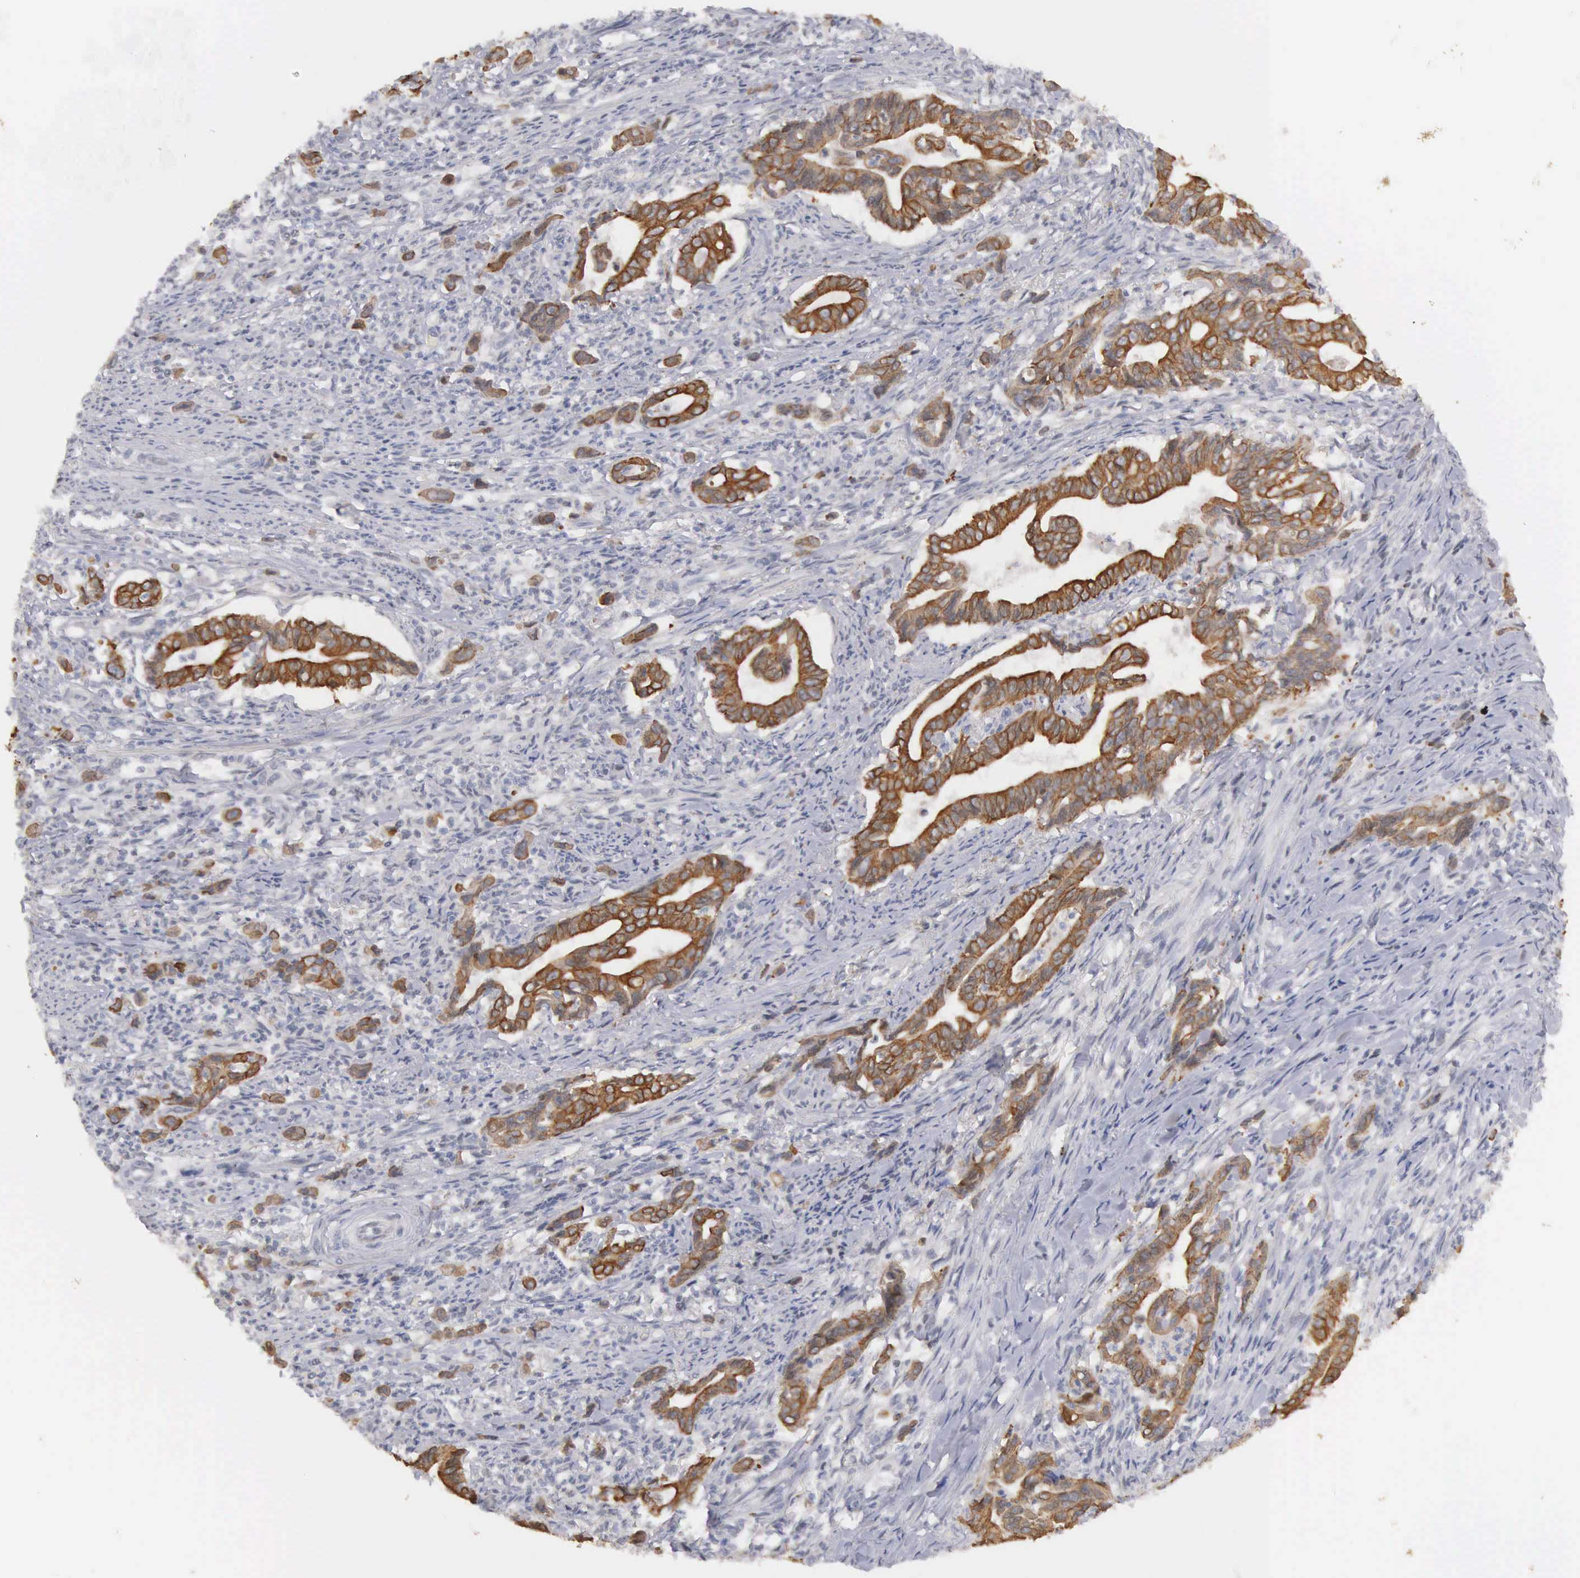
{"staining": {"intensity": "strong", "quantity": ">75%", "location": "cytoplasmic/membranous"}, "tissue": "stomach cancer", "cell_type": "Tumor cells", "image_type": "cancer", "snomed": [{"axis": "morphology", "description": "Adenocarcinoma, NOS"}, {"axis": "topography", "description": "Stomach"}], "caption": "IHC image of human stomach adenocarcinoma stained for a protein (brown), which shows high levels of strong cytoplasmic/membranous staining in approximately >75% of tumor cells.", "gene": "WDR89", "patient": {"sex": "female", "age": 76}}